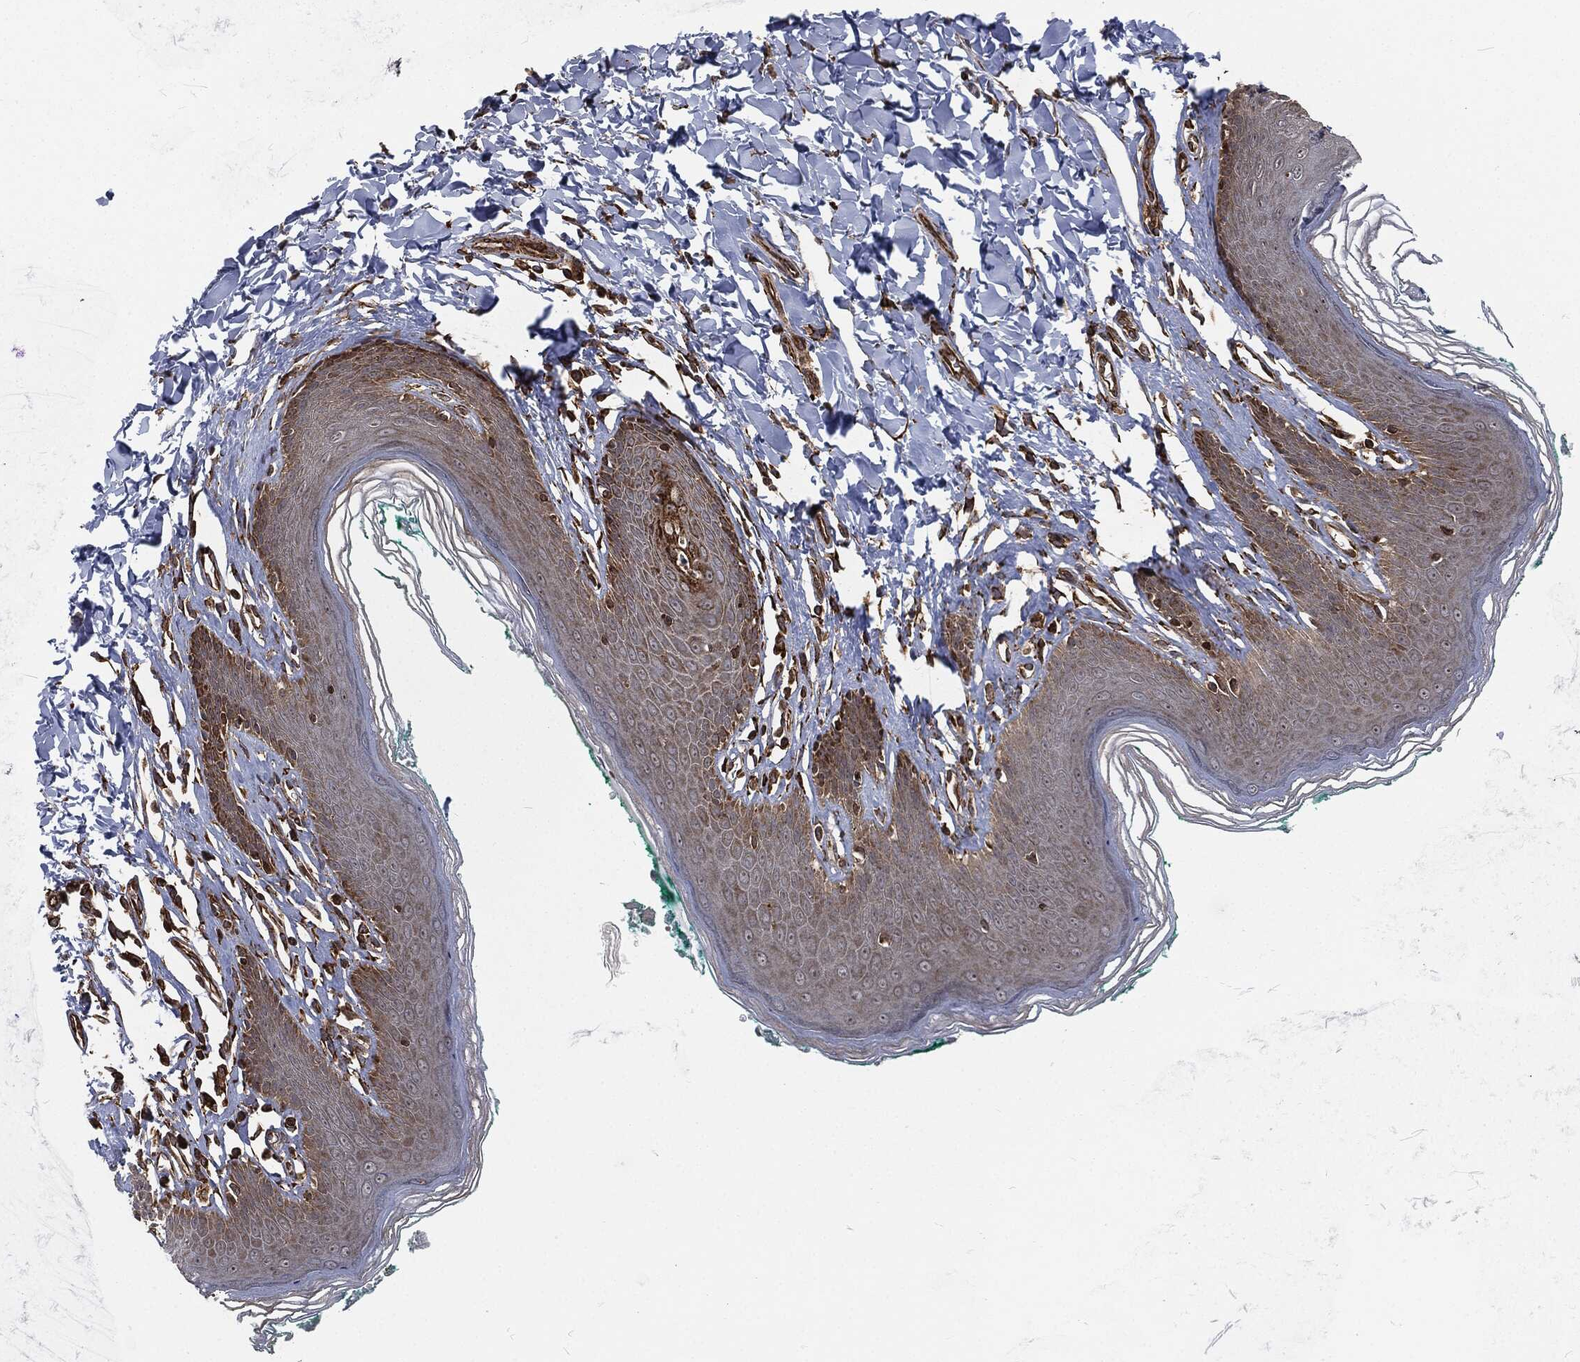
{"staining": {"intensity": "strong", "quantity": "<25%", "location": "cytoplasmic/membranous"}, "tissue": "skin", "cell_type": "Epidermal cells", "image_type": "normal", "snomed": [{"axis": "morphology", "description": "Normal tissue, NOS"}, {"axis": "topography", "description": "Vulva"}], "caption": "Immunohistochemistry (DAB (3,3'-diaminobenzidine)) staining of benign skin demonstrates strong cytoplasmic/membranous protein positivity in approximately <25% of epidermal cells.", "gene": "RFTN1", "patient": {"sex": "female", "age": 66}}